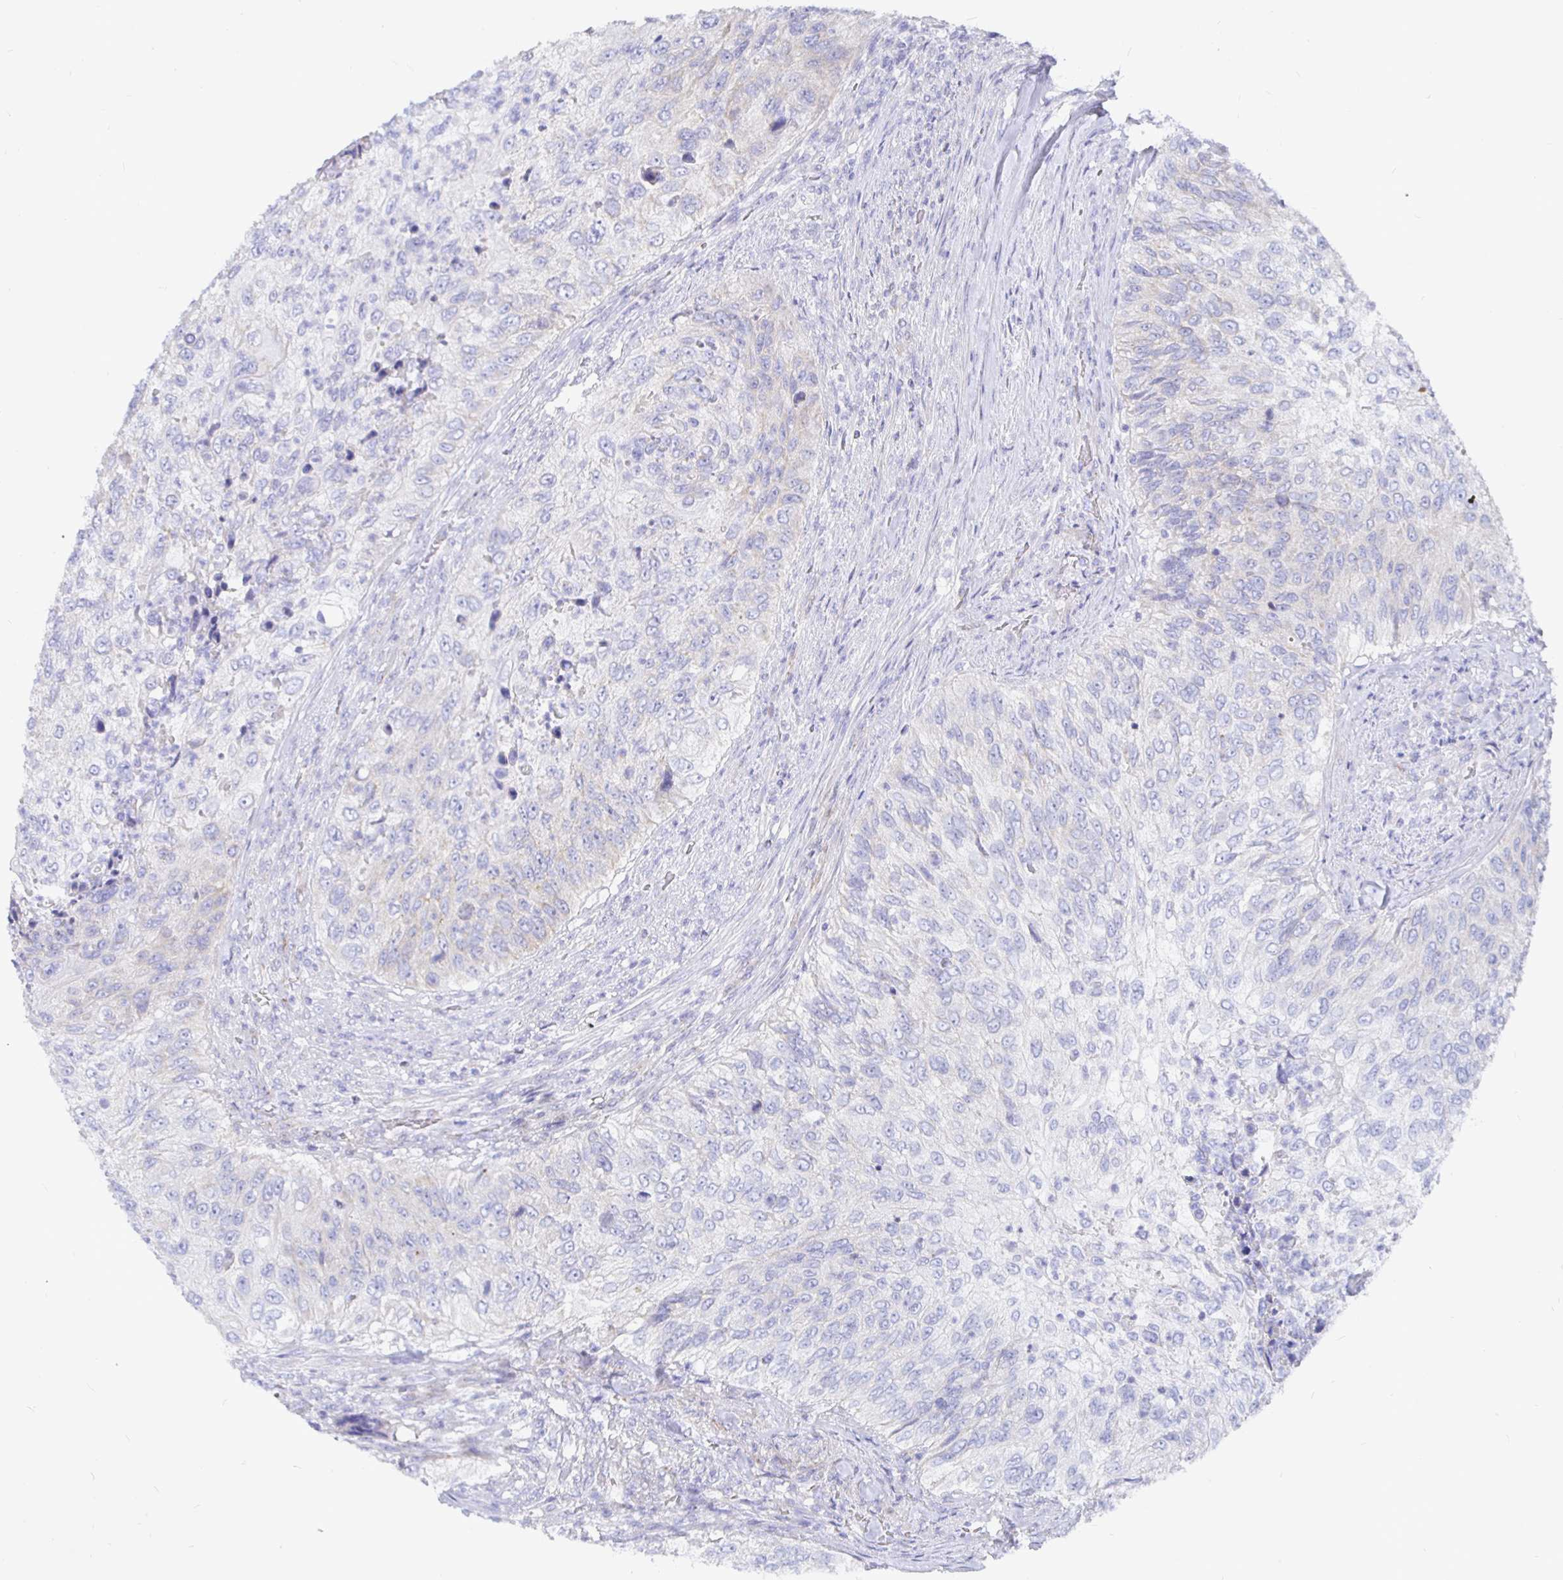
{"staining": {"intensity": "negative", "quantity": "none", "location": "none"}, "tissue": "urothelial cancer", "cell_type": "Tumor cells", "image_type": "cancer", "snomed": [{"axis": "morphology", "description": "Urothelial carcinoma, High grade"}, {"axis": "topography", "description": "Urinary bladder"}], "caption": "The IHC photomicrograph has no significant staining in tumor cells of urothelial cancer tissue.", "gene": "COX16", "patient": {"sex": "female", "age": 60}}